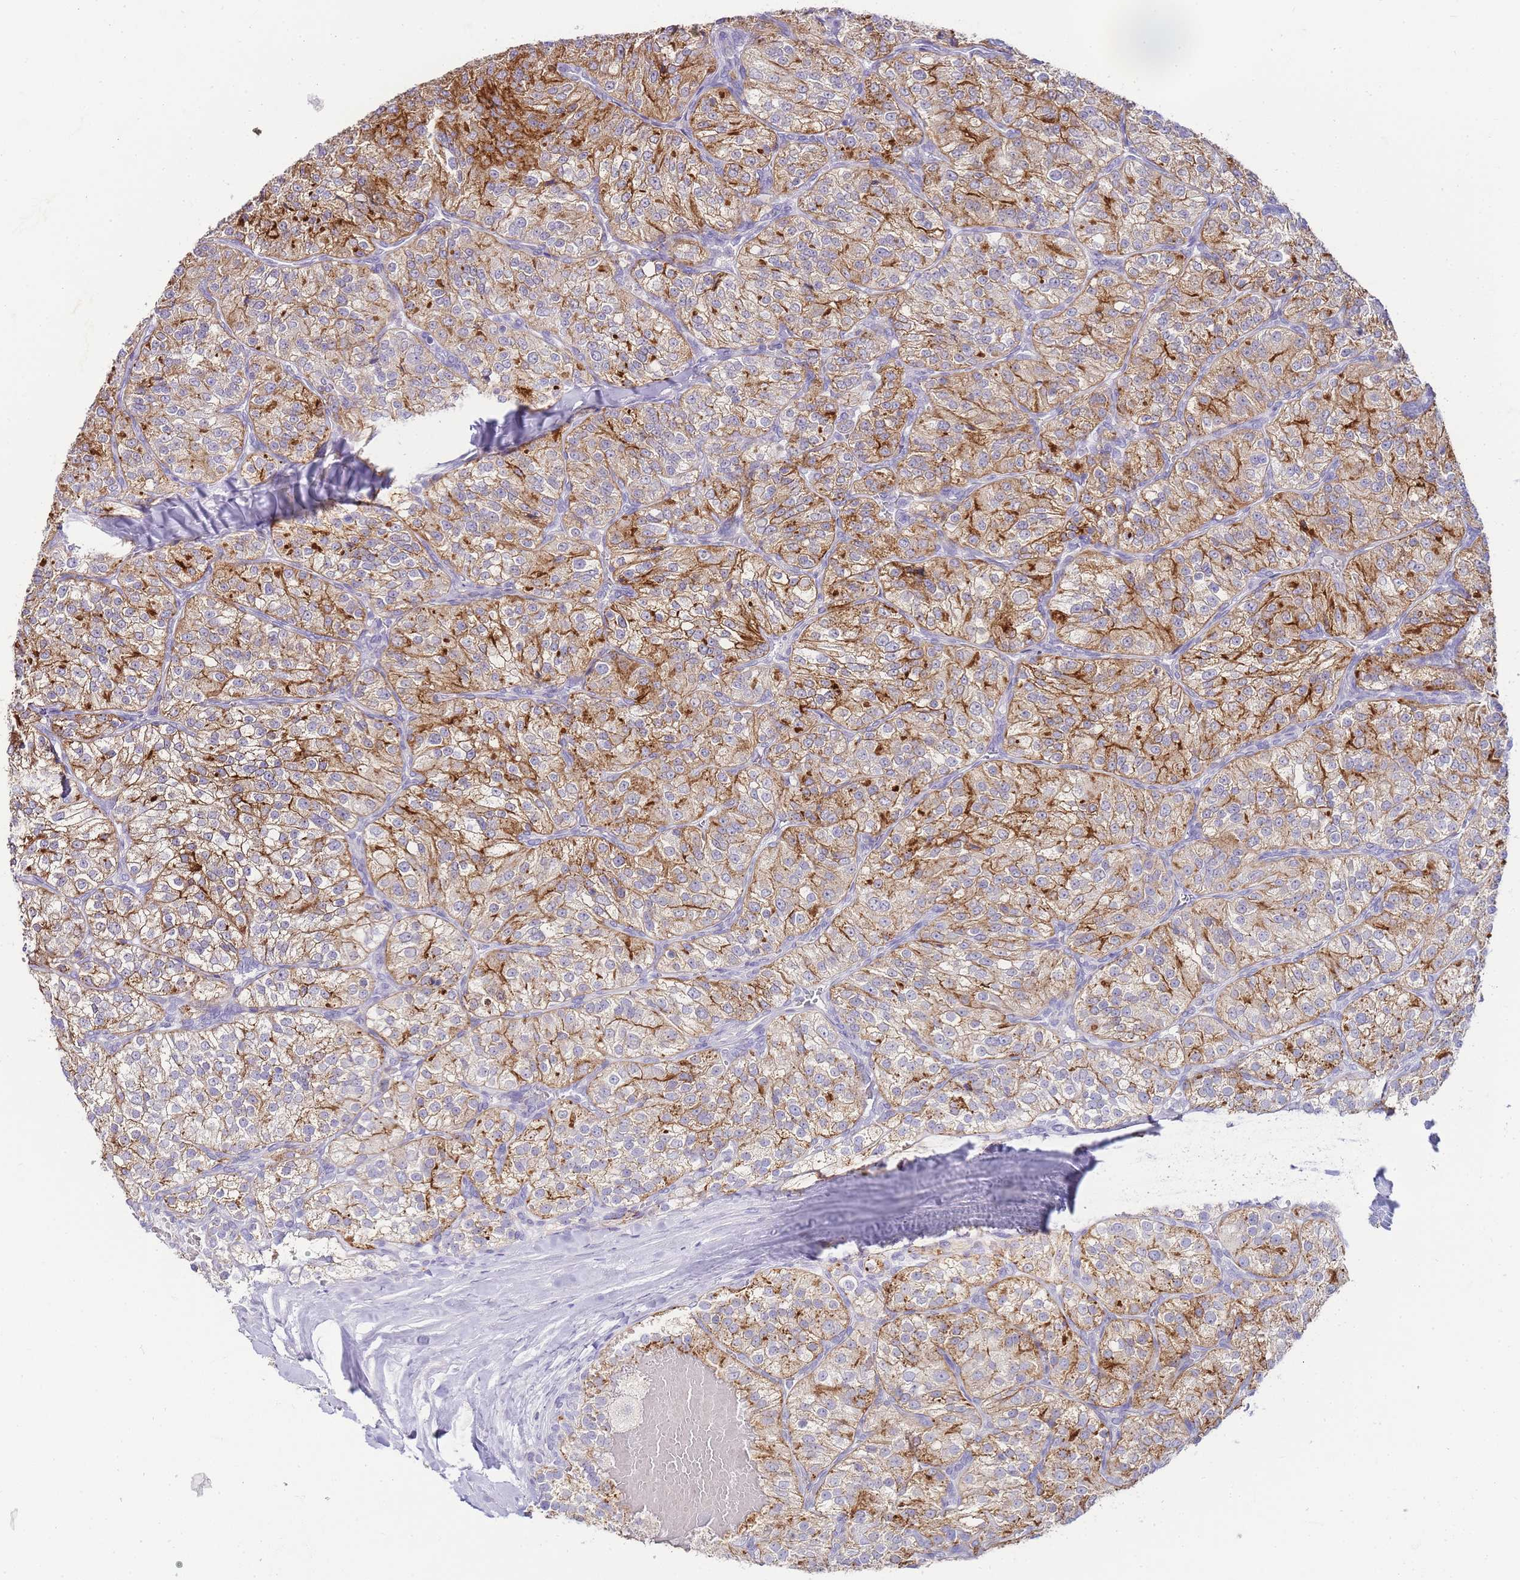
{"staining": {"intensity": "moderate", "quantity": ">75%", "location": "cytoplasmic/membranous"}, "tissue": "renal cancer", "cell_type": "Tumor cells", "image_type": "cancer", "snomed": [{"axis": "morphology", "description": "Adenocarcinoma, NOS"}, {"axis": "topography", "description": "Kidney"}], "caption": "Moderate cytoplasmic/membranous expression is identified in about >75% of tumor cells in renal cancer (adenocarcinoma). (Brightfield microscopy of DAB IHC at high magnification).", "gene": "DPP4", "patient": {"sex": "female", "age": 63}}